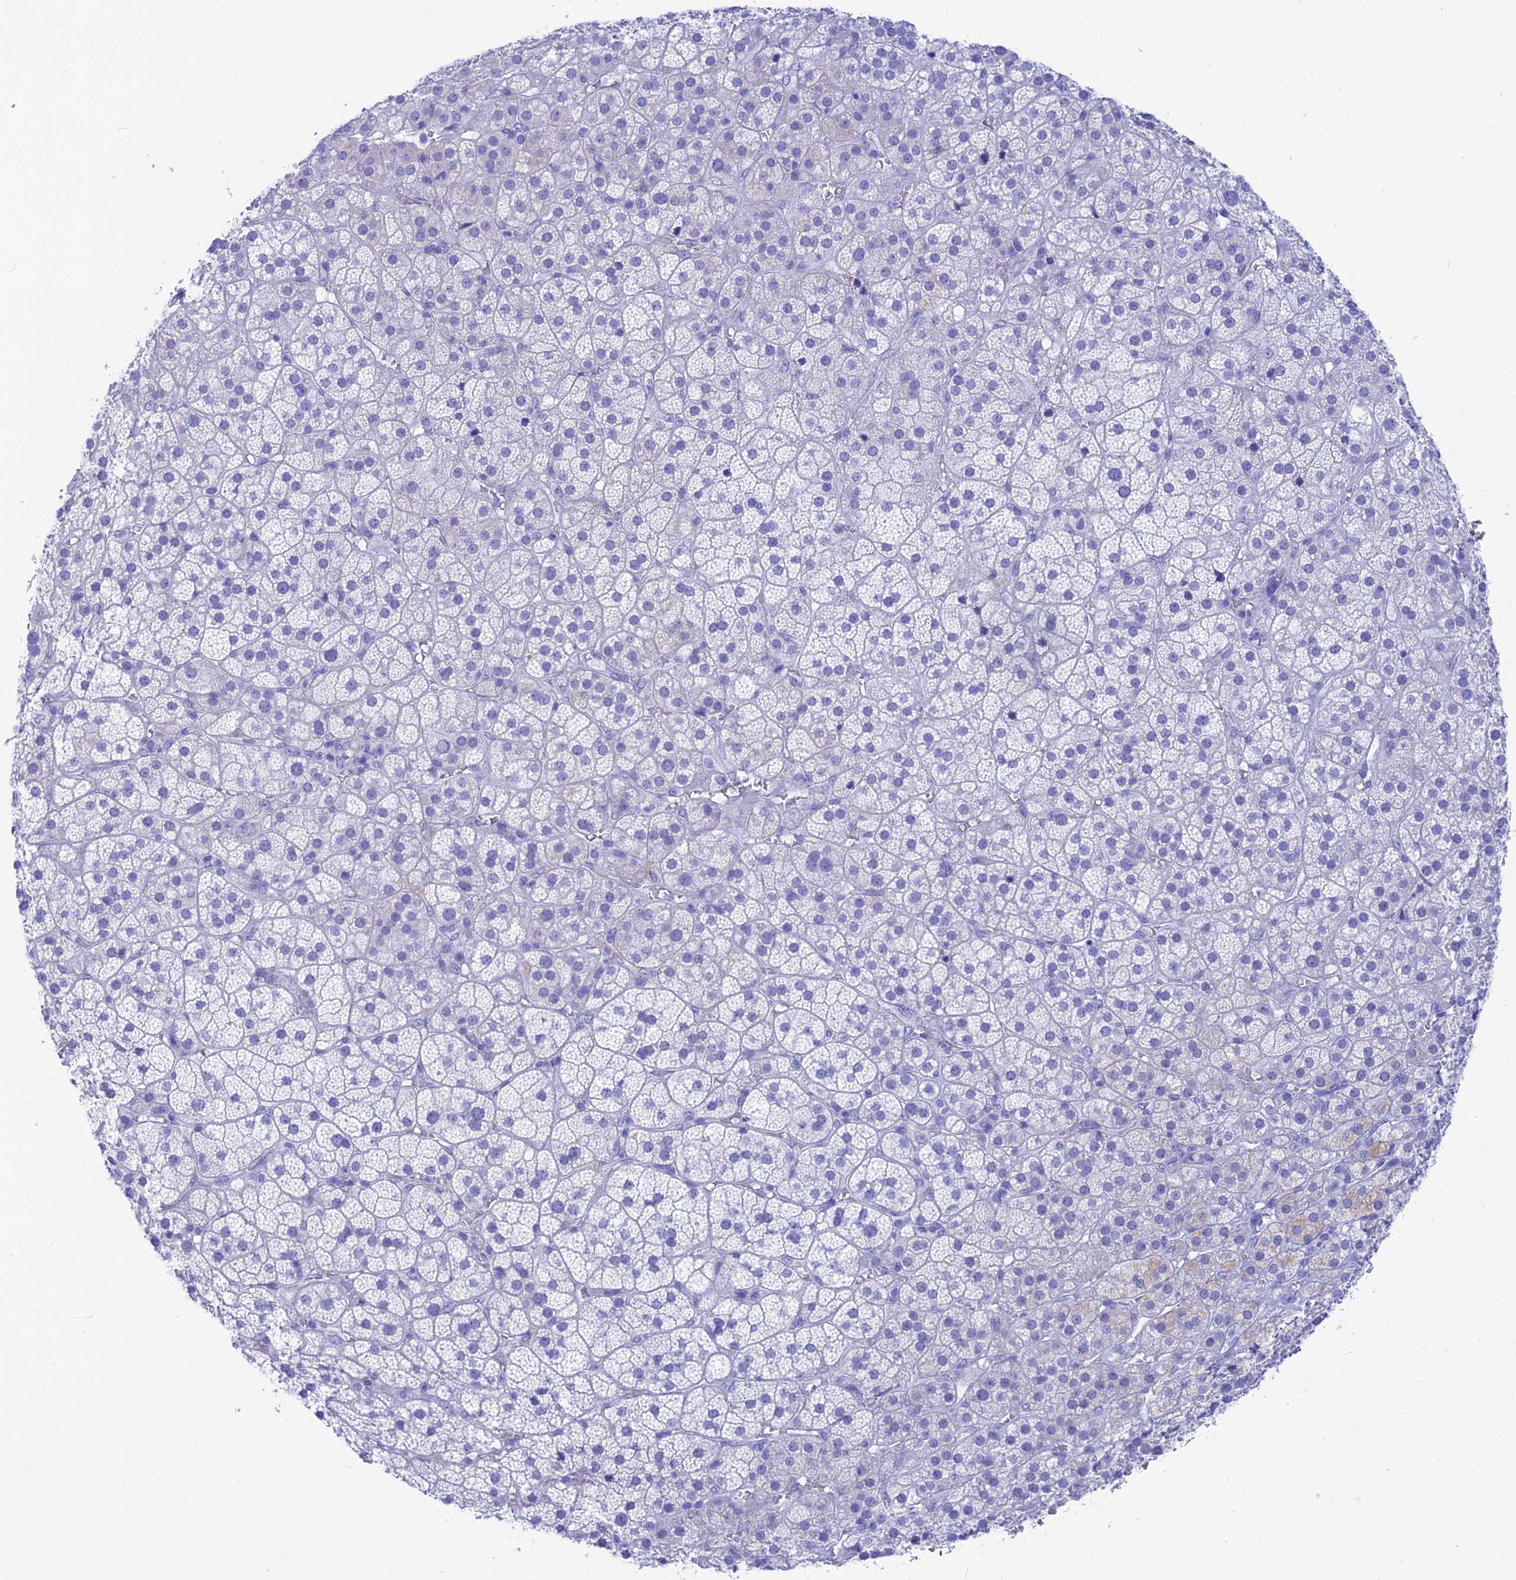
{"staining": {"intensity": "negative", "quantity": "none", "location": "none"}, "tissue": "adrenal gland", "cell_type": "Glandular cells", "image_type": "normal", "snomed": [{"axis": "morphology", "description": "Normal tissue, NOS"}, {"axis": "topography", "description": "Adrenal gland"}], "caption": "Glandular cells are negative for brown protein staining in unremarkable adrenal gland. (DAB immunohistochemistry, high magnification).", "gene": "GNGT2", "patient": {"sex": "female", "age": 70}}